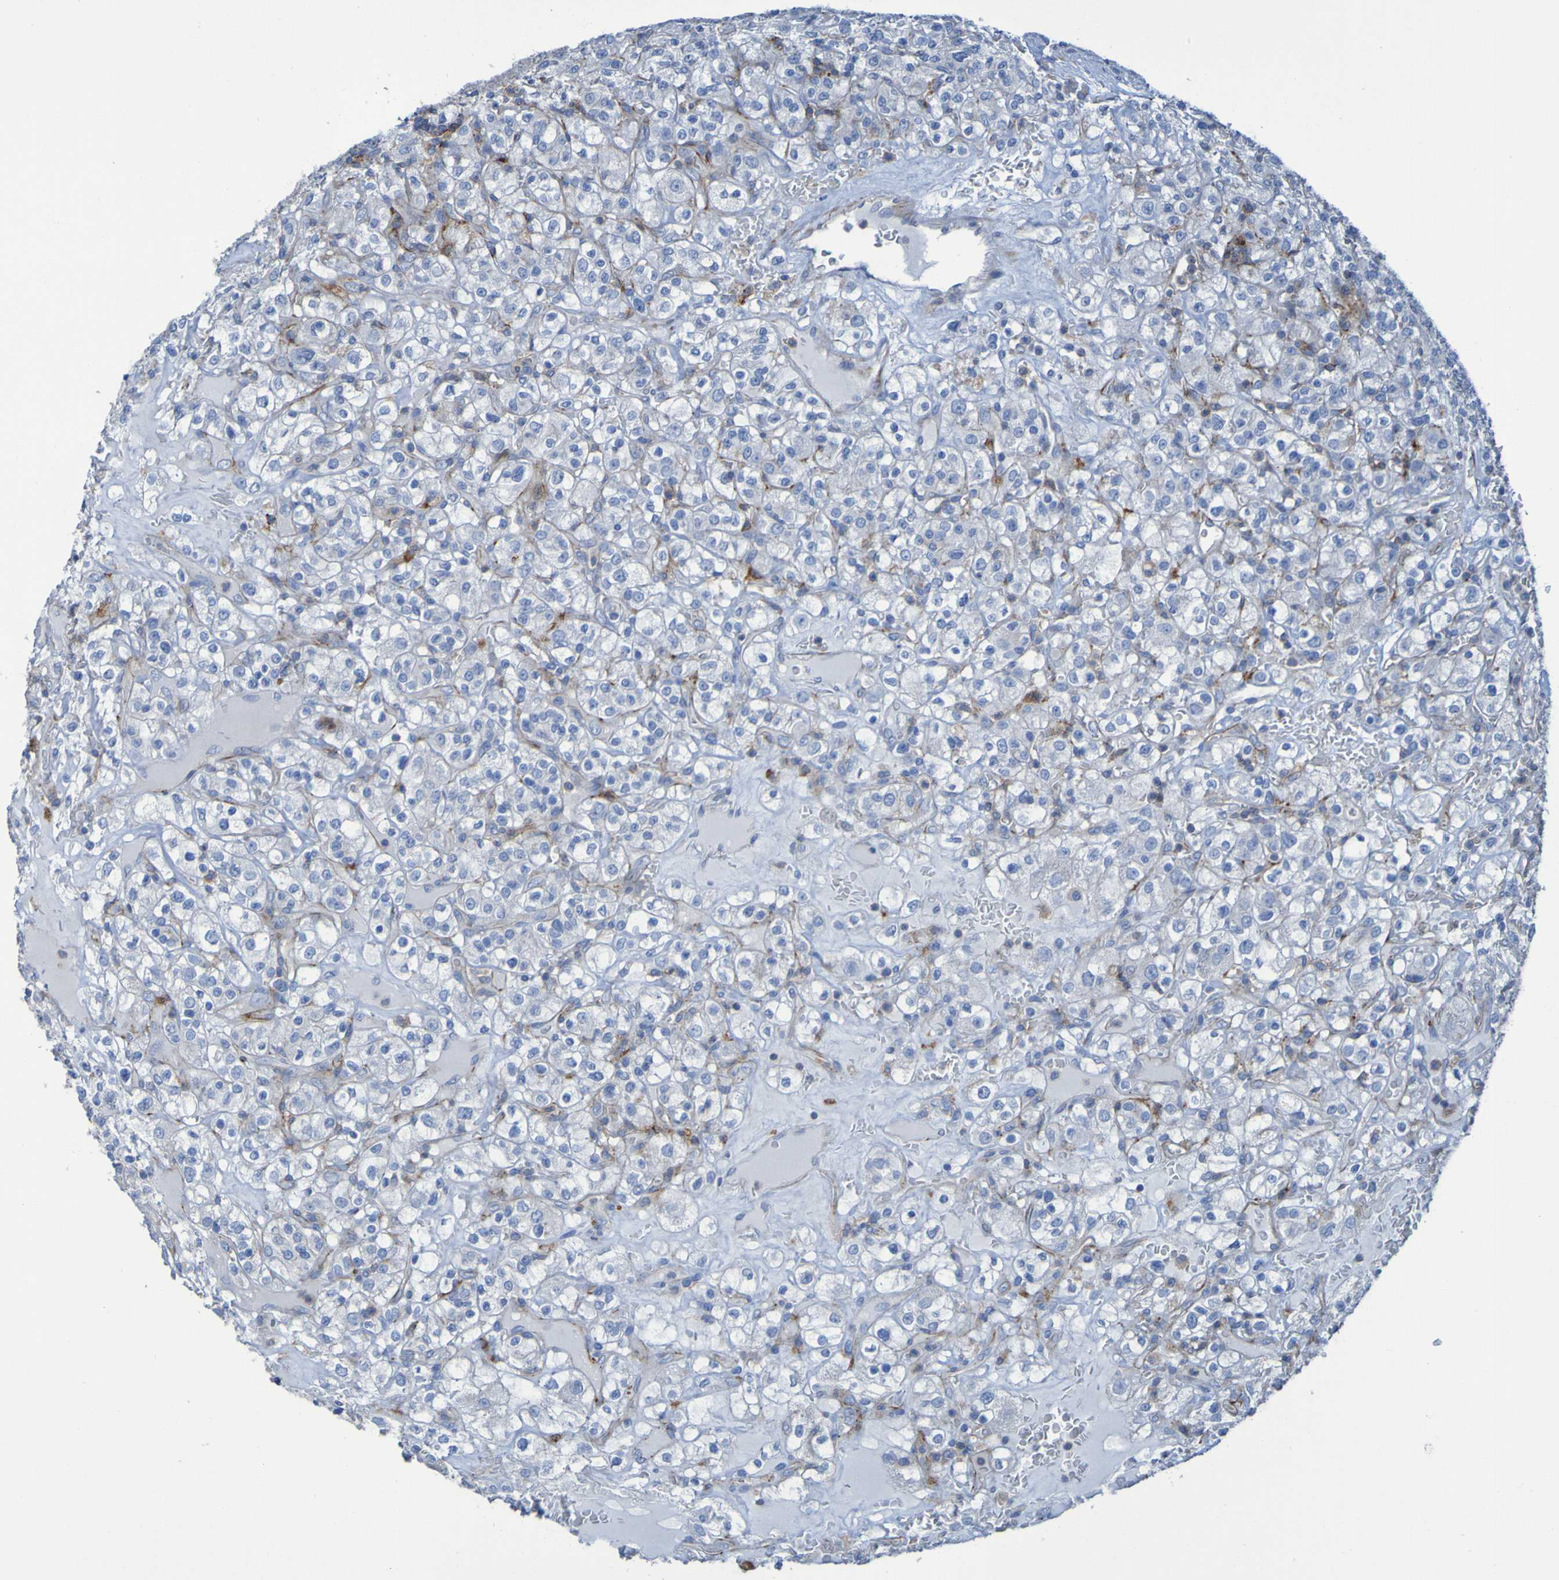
{"staining": {"intensity": "moderate", "quantity": "<25%", "location": "cytoplasmic/membranous"}, "tissue": "renal cancer", "cell_type": "Tumor cells", "image_type": "cancer", "snomed": [{"axis": "morphology", "description": "Normal tissue, NOS"}, {"axis": "morphology", "description": "Adenocarcinoma, NOS"}, {"axis": "topography", "description": "Kidney"}], "caption": "Renal cancer was stained to show a protein in brown. There is low levels of moderate cytoplasmic/membranous staining in approximately <25% of tumor cells.", "gene": "RNF182", "patient": {"sex": "female", "age": 72}}